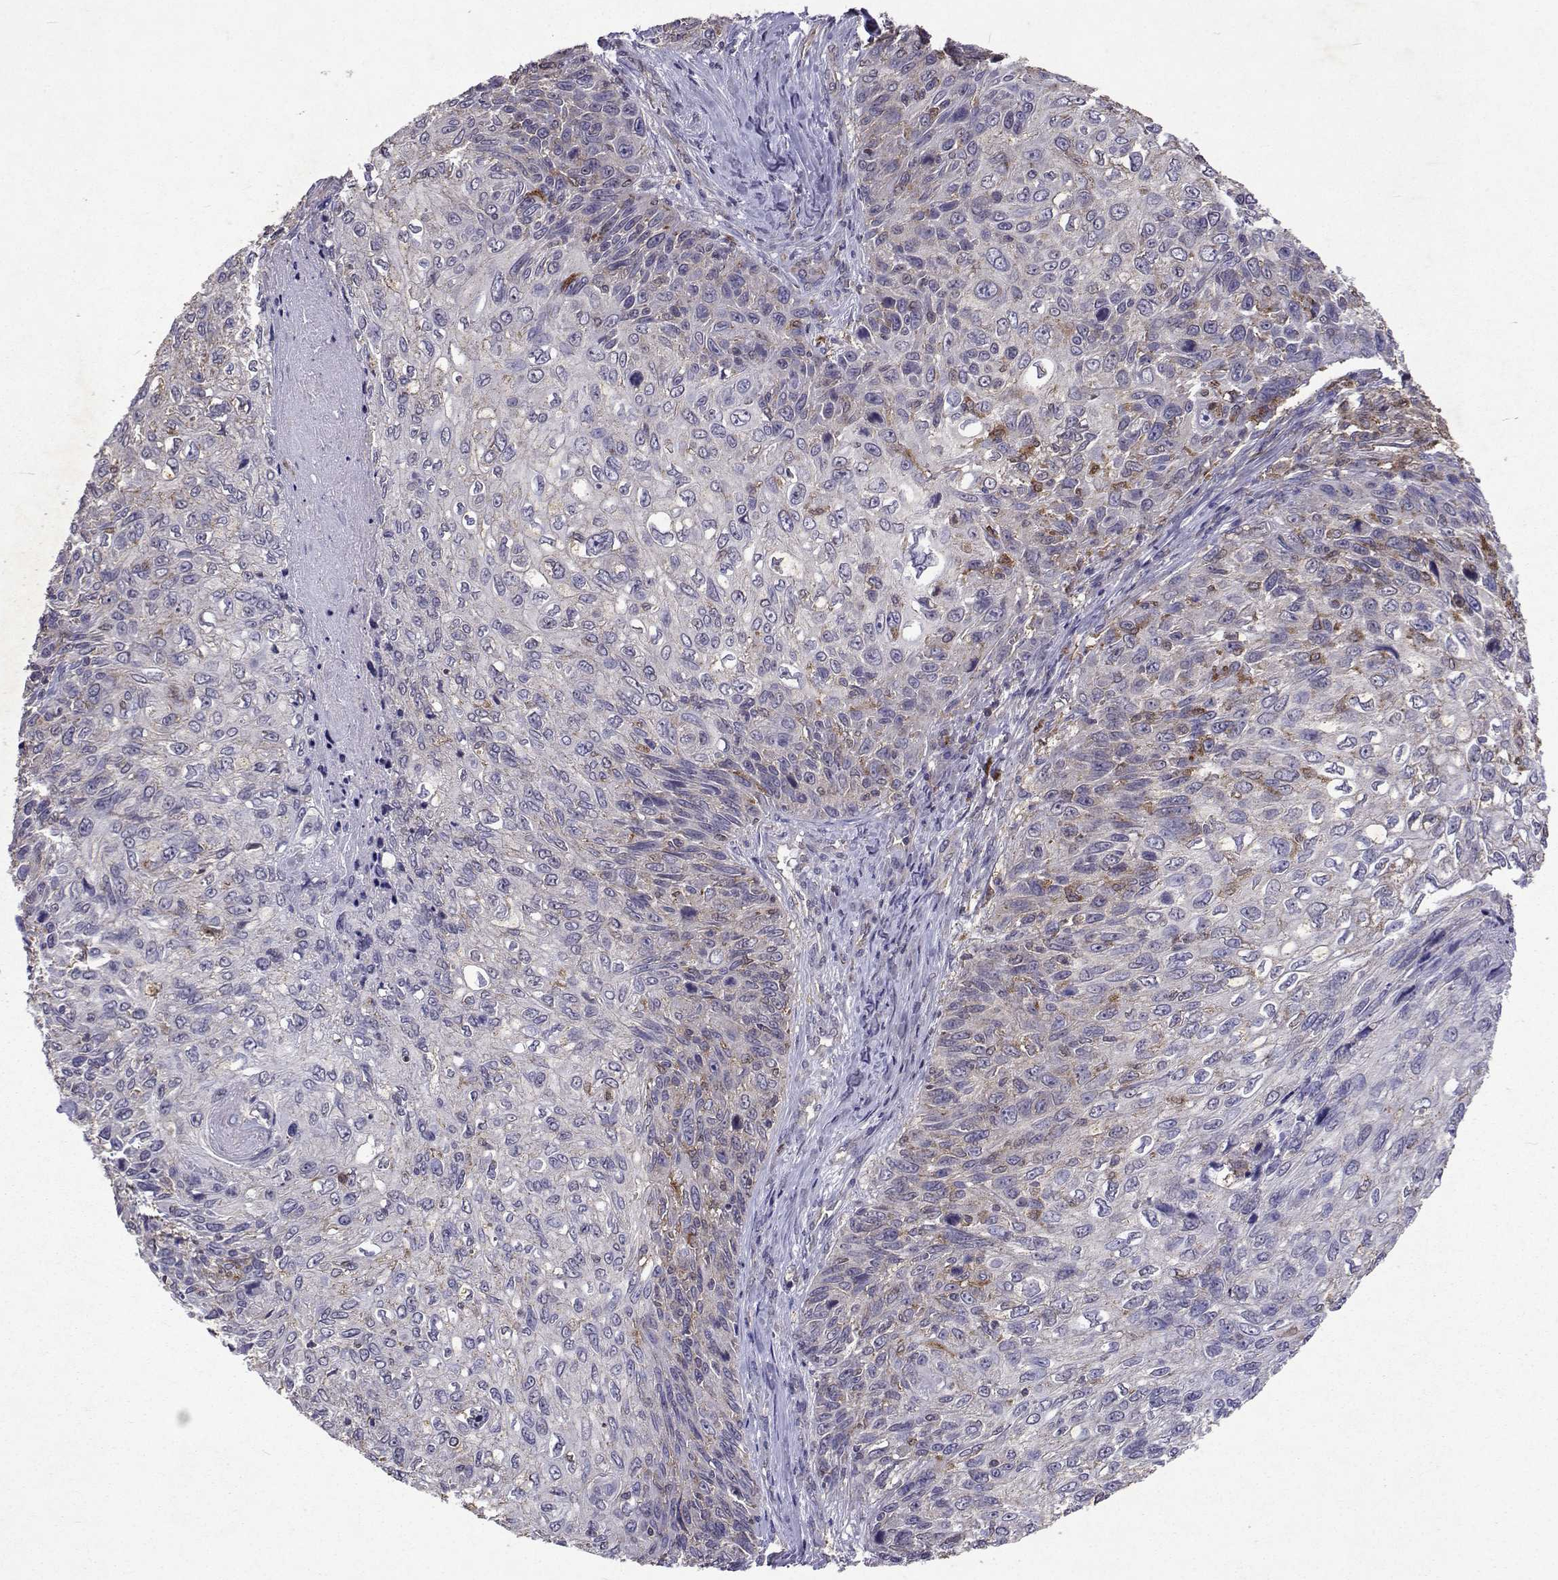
{"staining": {"intensity": "negative", "quantity": "none", "location": "none"}, "tissue": "skin cancer", "cell_type": "Tumor cells", "image_type": "cancer", "snomed": [{"axis": "morphology", "description": "Squamous cell carcinoma, NOS"}, {"axis": "topography", "description": "Skin"}], "caption": "An image of skin cancer (squamous cell carcinoma) stained for a protein displays no brown staining in tumor cells. The staining was performed using DAB to visualize the protein expression in brown, while the nuclei were stained in blue with hematoxylin (Magnification: 20x).", "gene": "APAF1", "patient": {"sex": "male", "age": 92}}